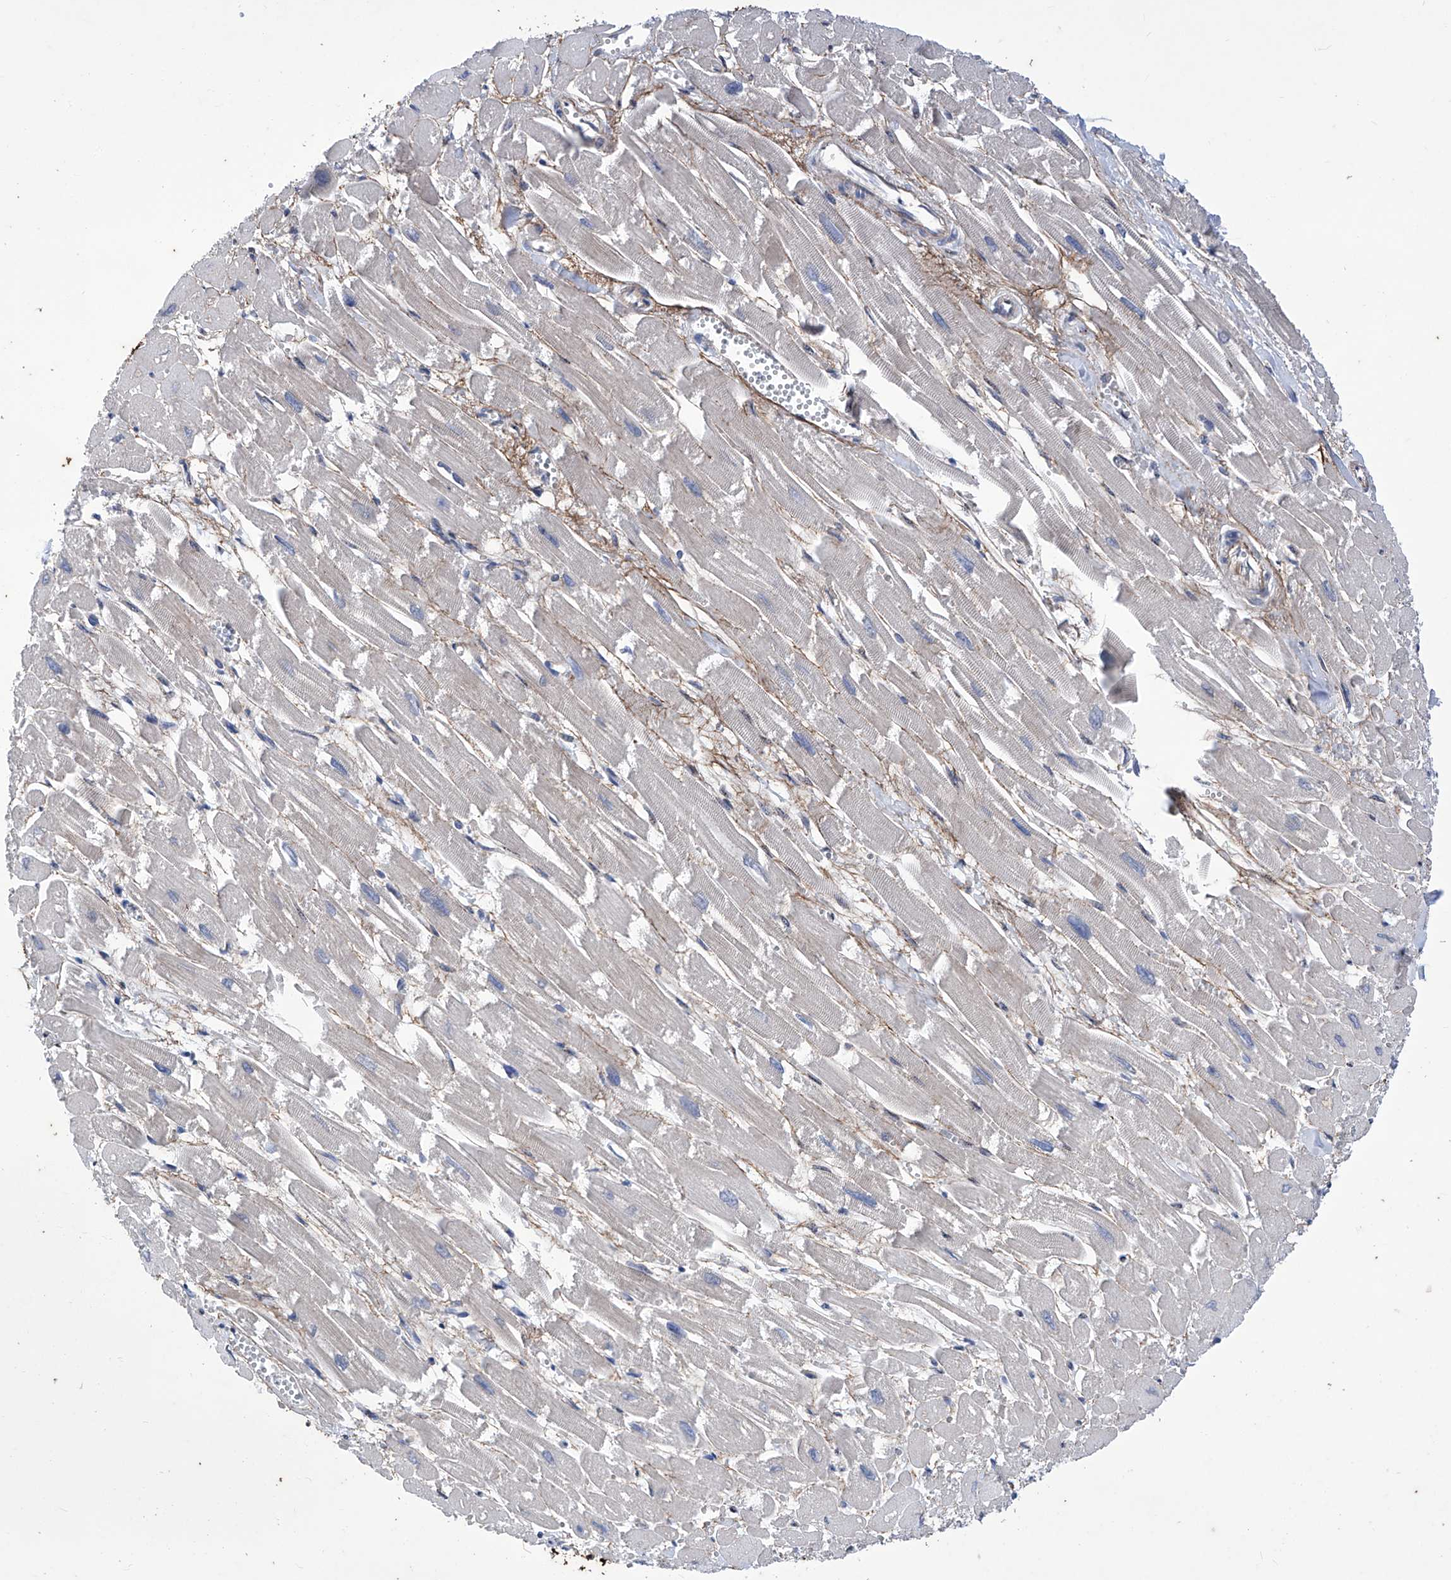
{"staining": {"intensity": "moderate", "quantity": "<25%", "location": "cytoplasmic/membranous"}, "tissue": "heart muscle", "cell_type": "Cardiomyocytes", "image_type": "normal", "snomed": [{"axis": "morphology", "description": "Normal tissue, NOS"}, {"axis": "topography", "description": "Heart"}], "caption": "Protein expression analysis of unremarkable heart muscle shows moderate cytoplasmic/membranous staining in about <25% of cardiomyocytes. (IHC, brightfield microscopy, high magnification).", "gene": "KTI12", "patient": {"sex": "male", "age": 54}}